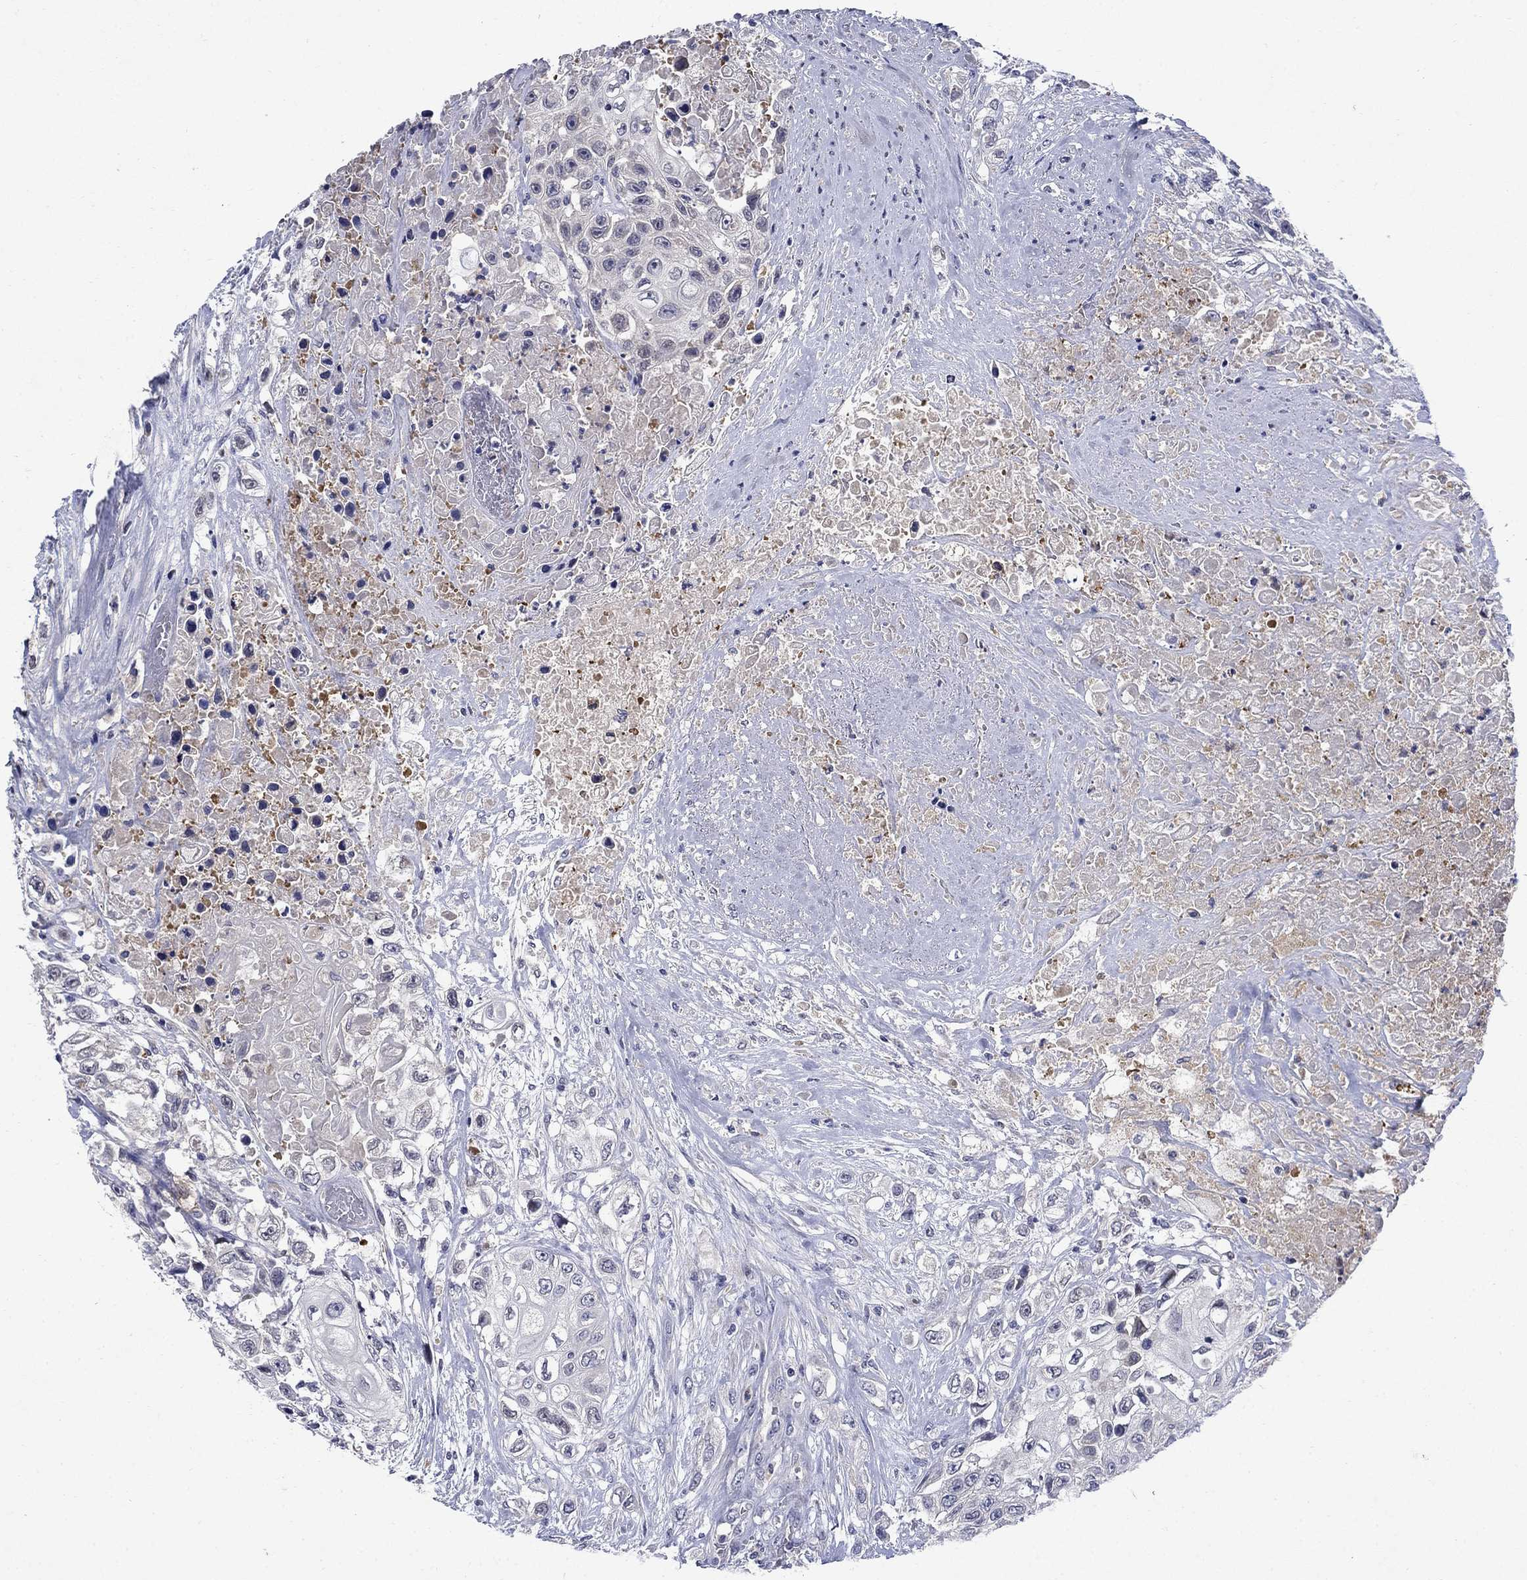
{"staining": {"intensity": "negative", "quantity": "none", "location": "none"}, "tissue": "urothelial cancer", "cell_type": "Tumor cells", "image_type": "cancer", "snomed": [{"axis": "morphology", "description": "Urothelial carcinoma, High grade"}, {"axis": "topography", "description": "Urinary bladder"}], "caption": "Immunohistochemistry (IHC) of high-grade urothelial carcinoma displays no expression in tumor cells. The staining was performed using DAB (3,3'-diaminobenzidine) to visualize the protein expression in brown, while the nuclei were stained in blue with hematoxylin (Magnification: 20x).", "gene": "STAB2", "patient": {"sex": "female", "age": 56}}